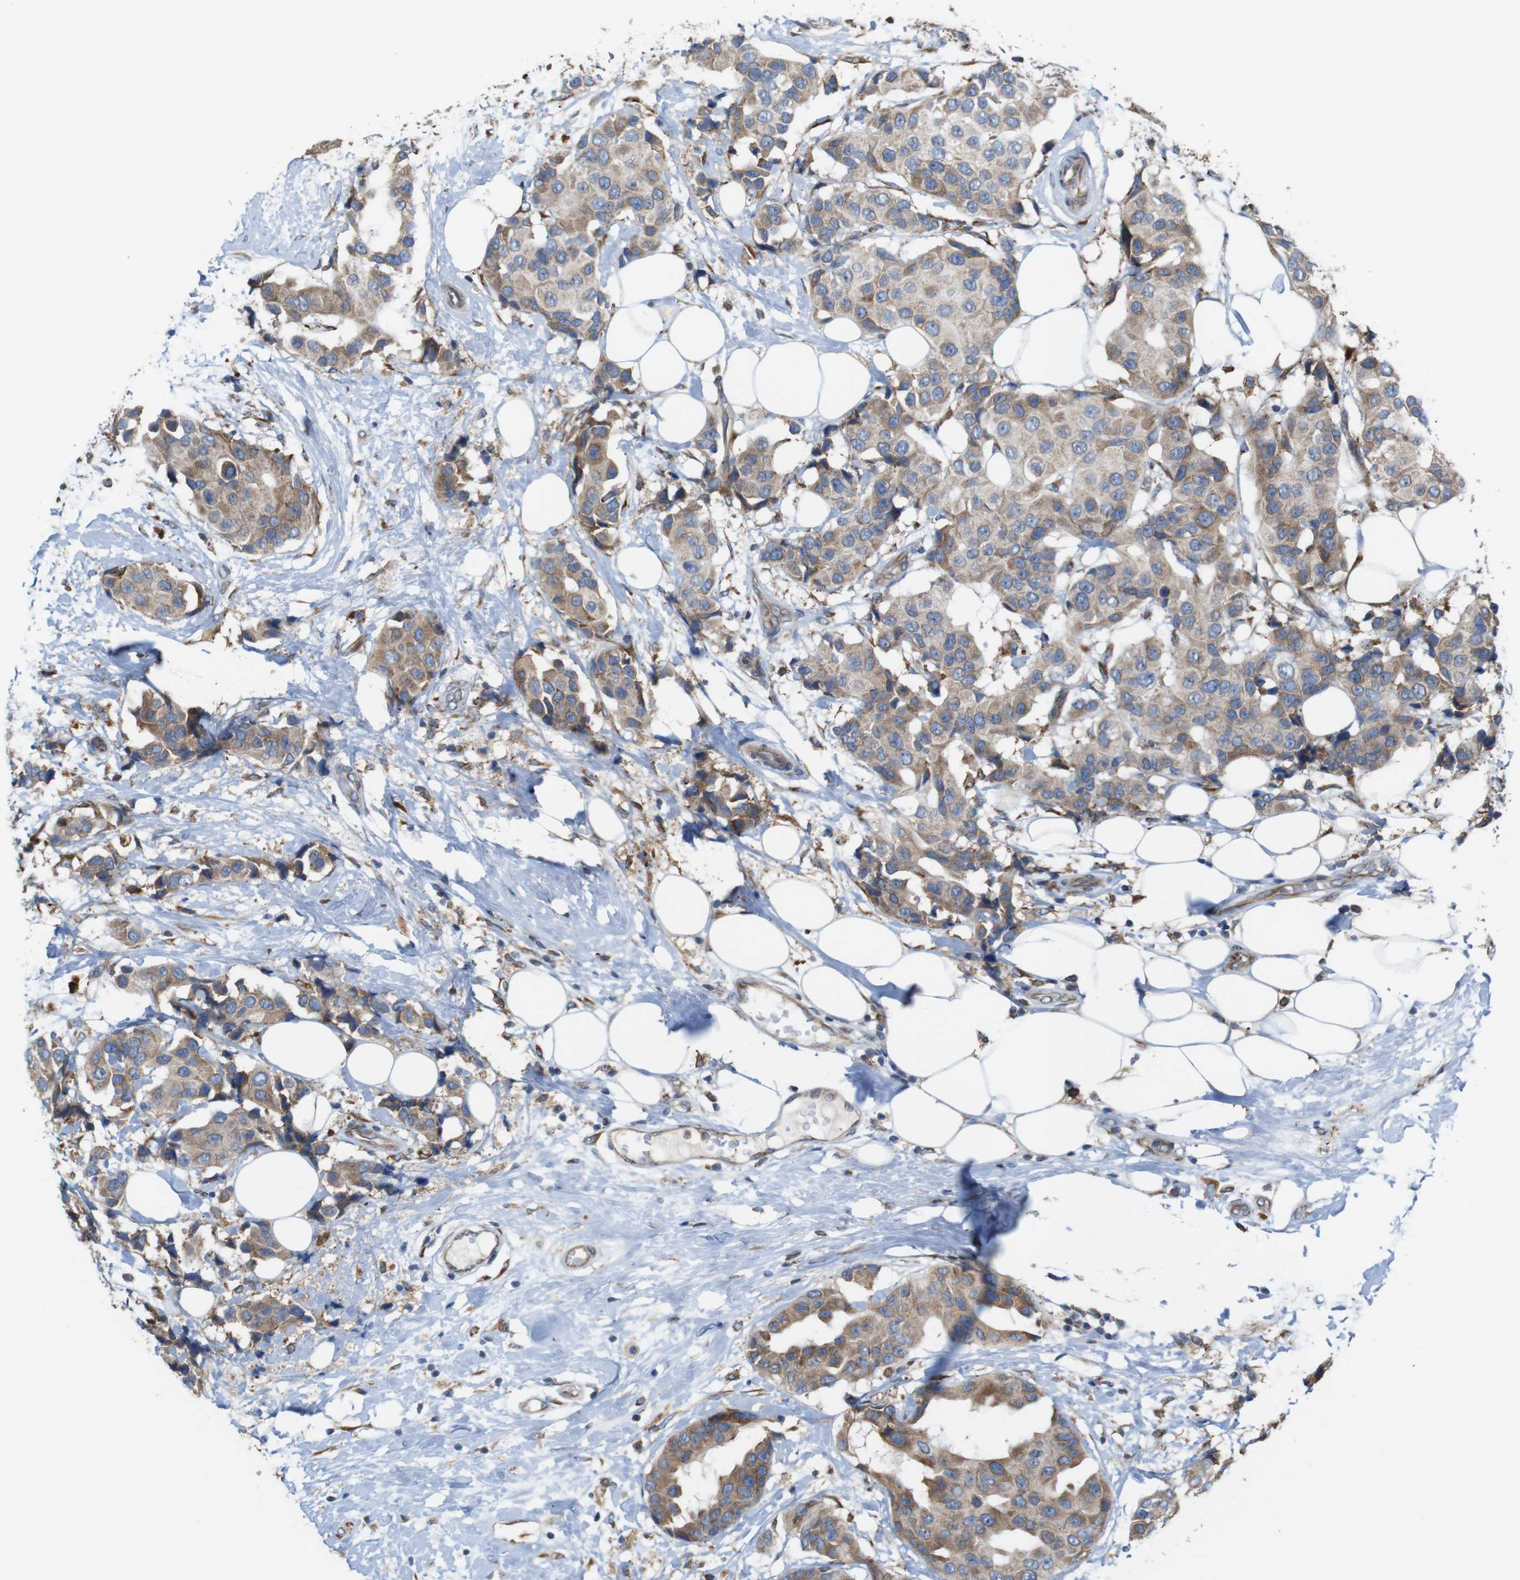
{"staining": {"intensity": "weak", "quantity": ">75%", "location": "cytoplasmic/membranous"}, "tissue": "breast cancer", "cell_type": "Tumor cells", "image_type": "cancer", "snomed": [{"axis": "morphology", "description": "Normal tissue, NOS"}, {"axis": "morphology", "description": "Duct carcinoma"}, {"axis": "topography", "description": "Breast"}], "caption": "High-magnification brightfield microscopy of breast infiltrating ductal carcinoma stained with DAB (3,3'-diaminobenzidine) (brown) and counterstained with hematoxylin (blue). tumor cells exhibit weak cytoplasmic/membranous staining is seen in approximately>75% of cells.", "gene": "UGGT1", "patient": {"sex": "female", "age": 39}}